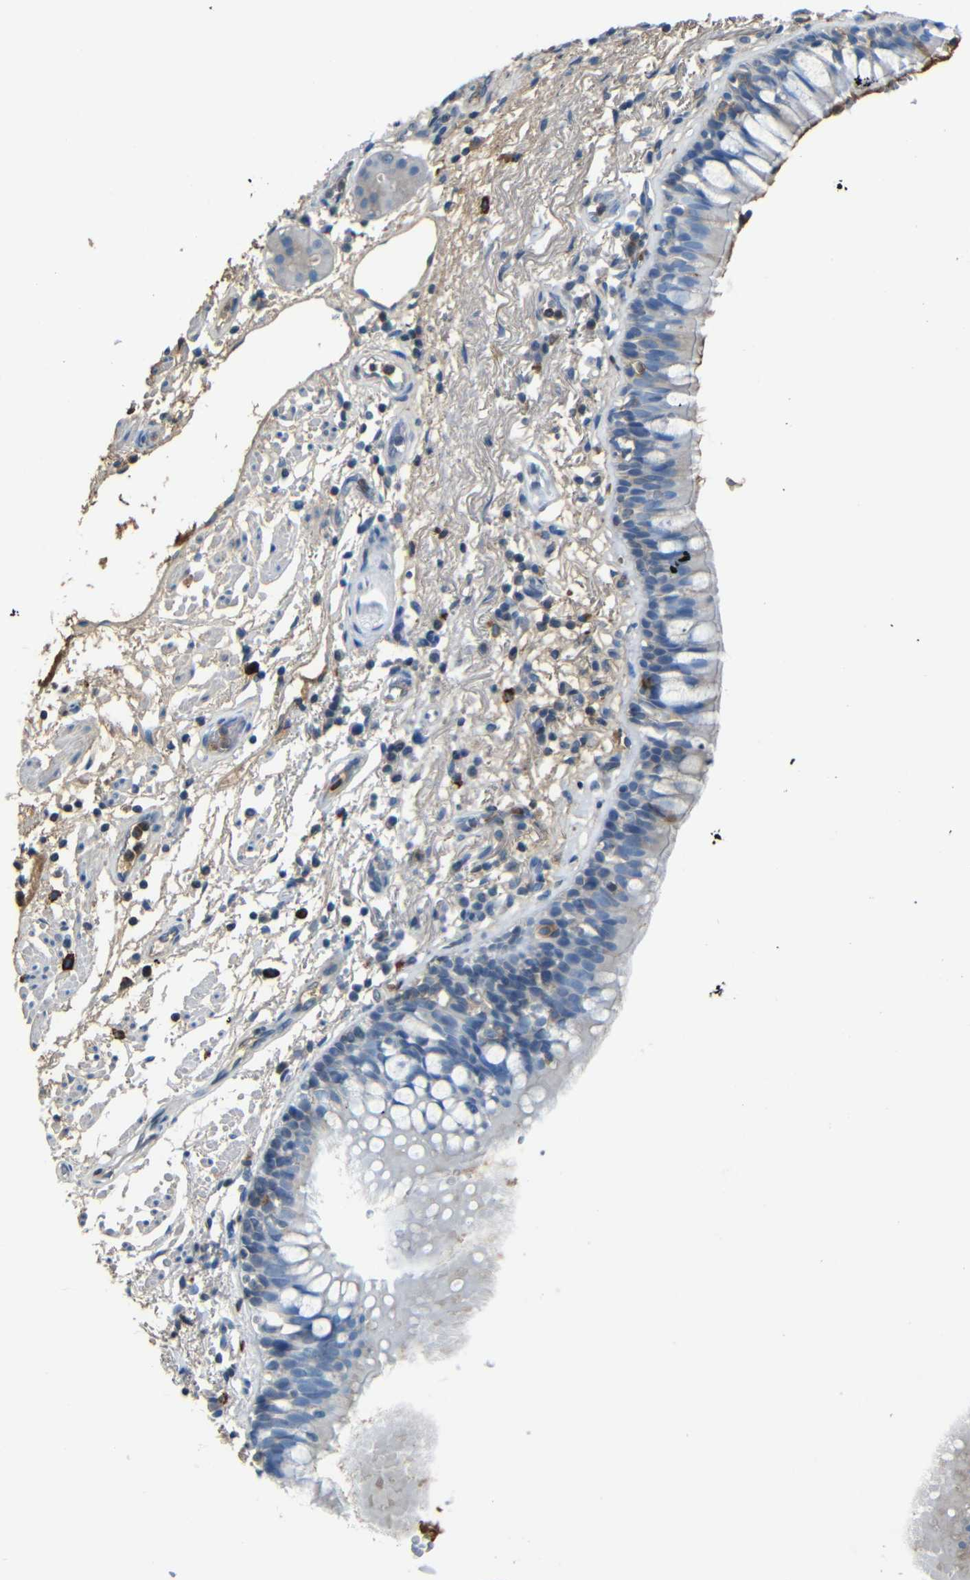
{"staining": {"intensity": "moderate", "quantity": "<25%", "location": "cytoplasmic/membranous"}, "tissue": "bronchus", "cell_type": "Respiratory epithelial cells", "image_type": "normal", "snomed": [{"axis": "morphology", "description": "Normal tissue, NOS"}, {"axis": "morphology", "description": "Inflammation, NOS"}, {"axis": "topography", "description": "Cartilage tissue"}, {"axis": "topography", "description": "Bronchus"}], "caption": "IHC histopathology image of unremarkable human bronchus stained for a protein (brown), which displays low levels of moderate cytoplasmic/membranous expression in about <25% of respiratory epithelial cells.", "gene": "SERPINA1", "patient": {"sex": "male", "age": 77}}